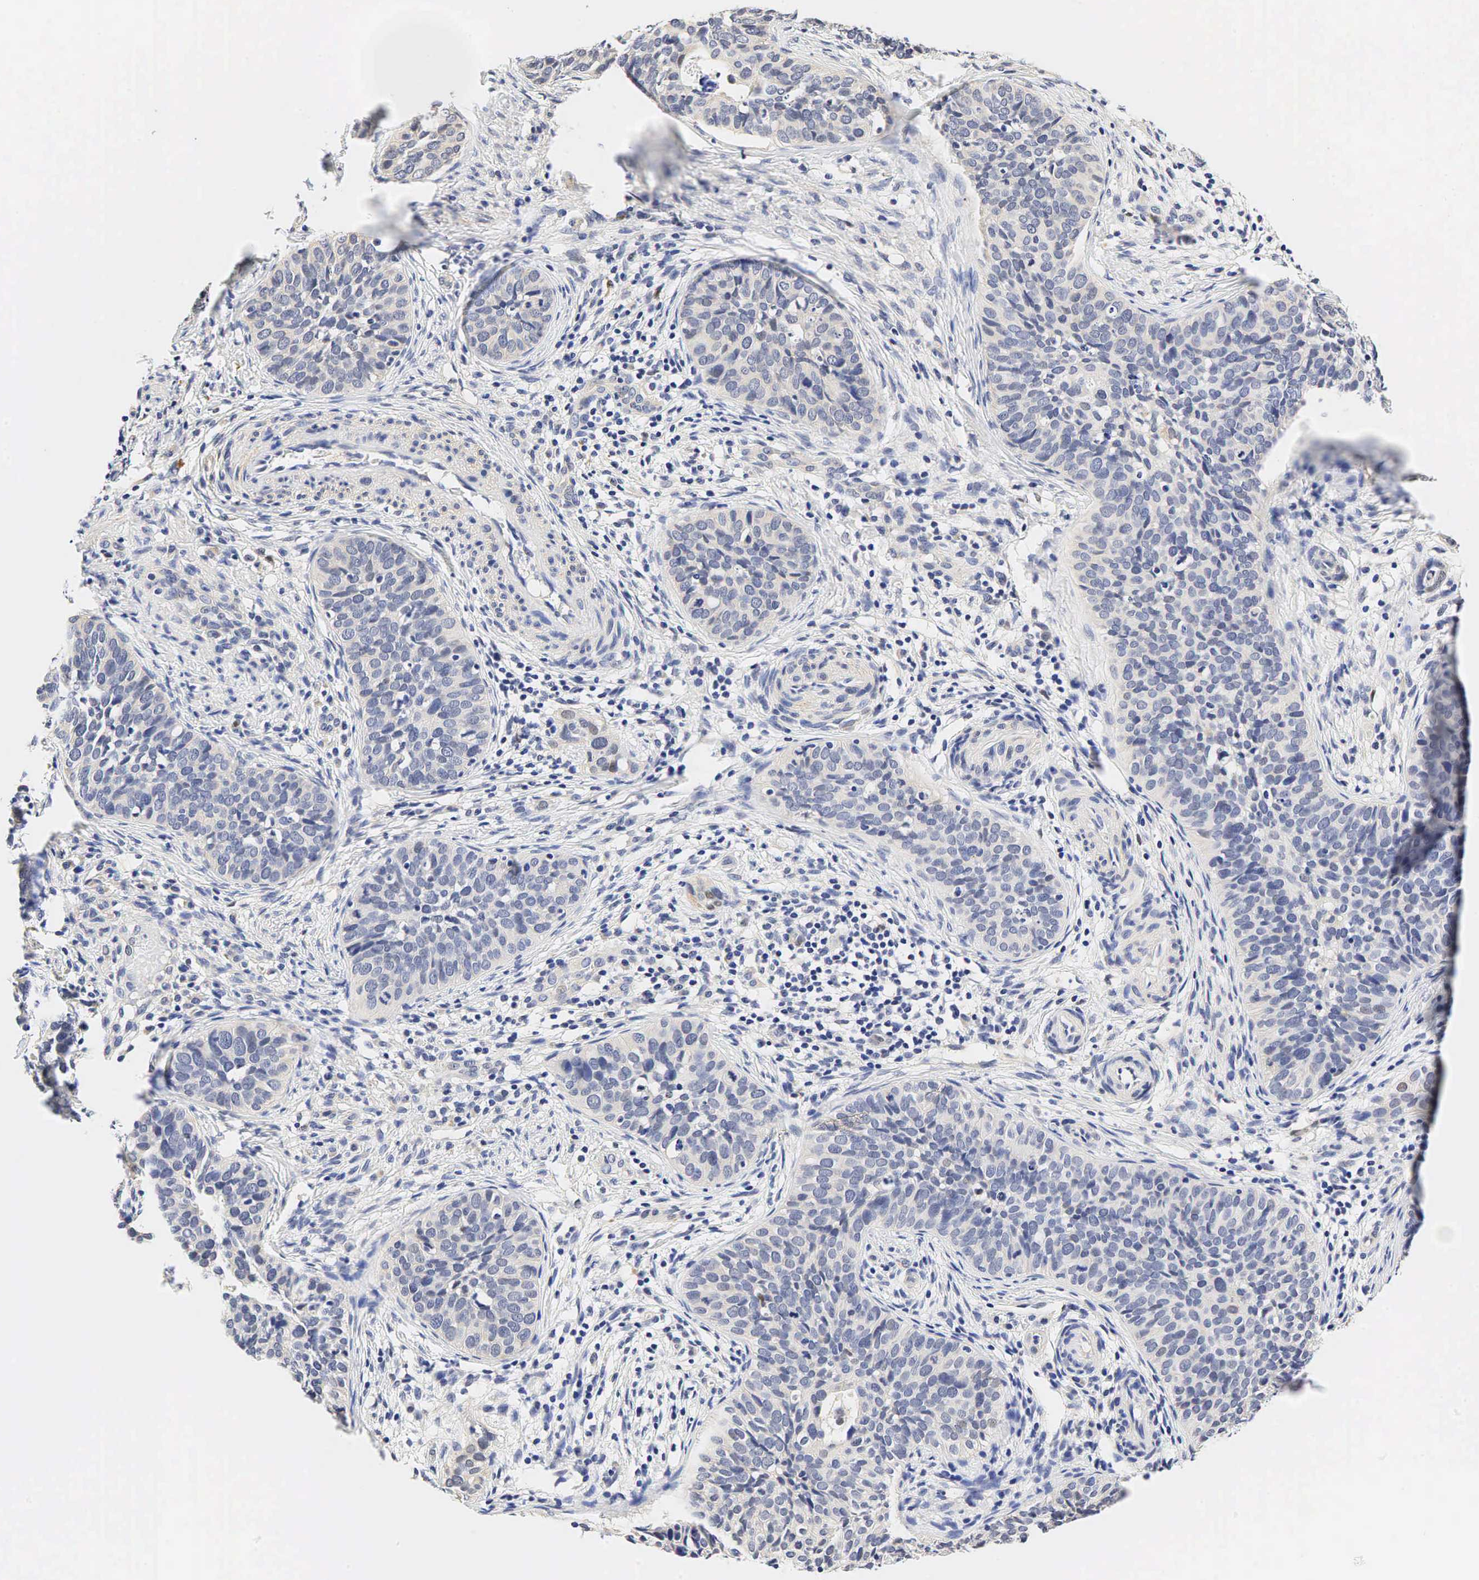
{"staining": {"intensity": "negative", "quantity": "none", "location": "none"}, "tissue": "cervical cancer", "cell_type": "Tumor cells", "image_type": "cancer", "snomed": [{"axis": "morphology", "description": "Squamous cell carcinoma, NOS"}, {"axis": "topography", "description": "Cervix"}], "caption": "The histopathology image shows no significant staining in tumor cells of squamous cell carcinoma (cervical).", "gene": "CCND1", "patient": {"sex": "female", "age": 31}}